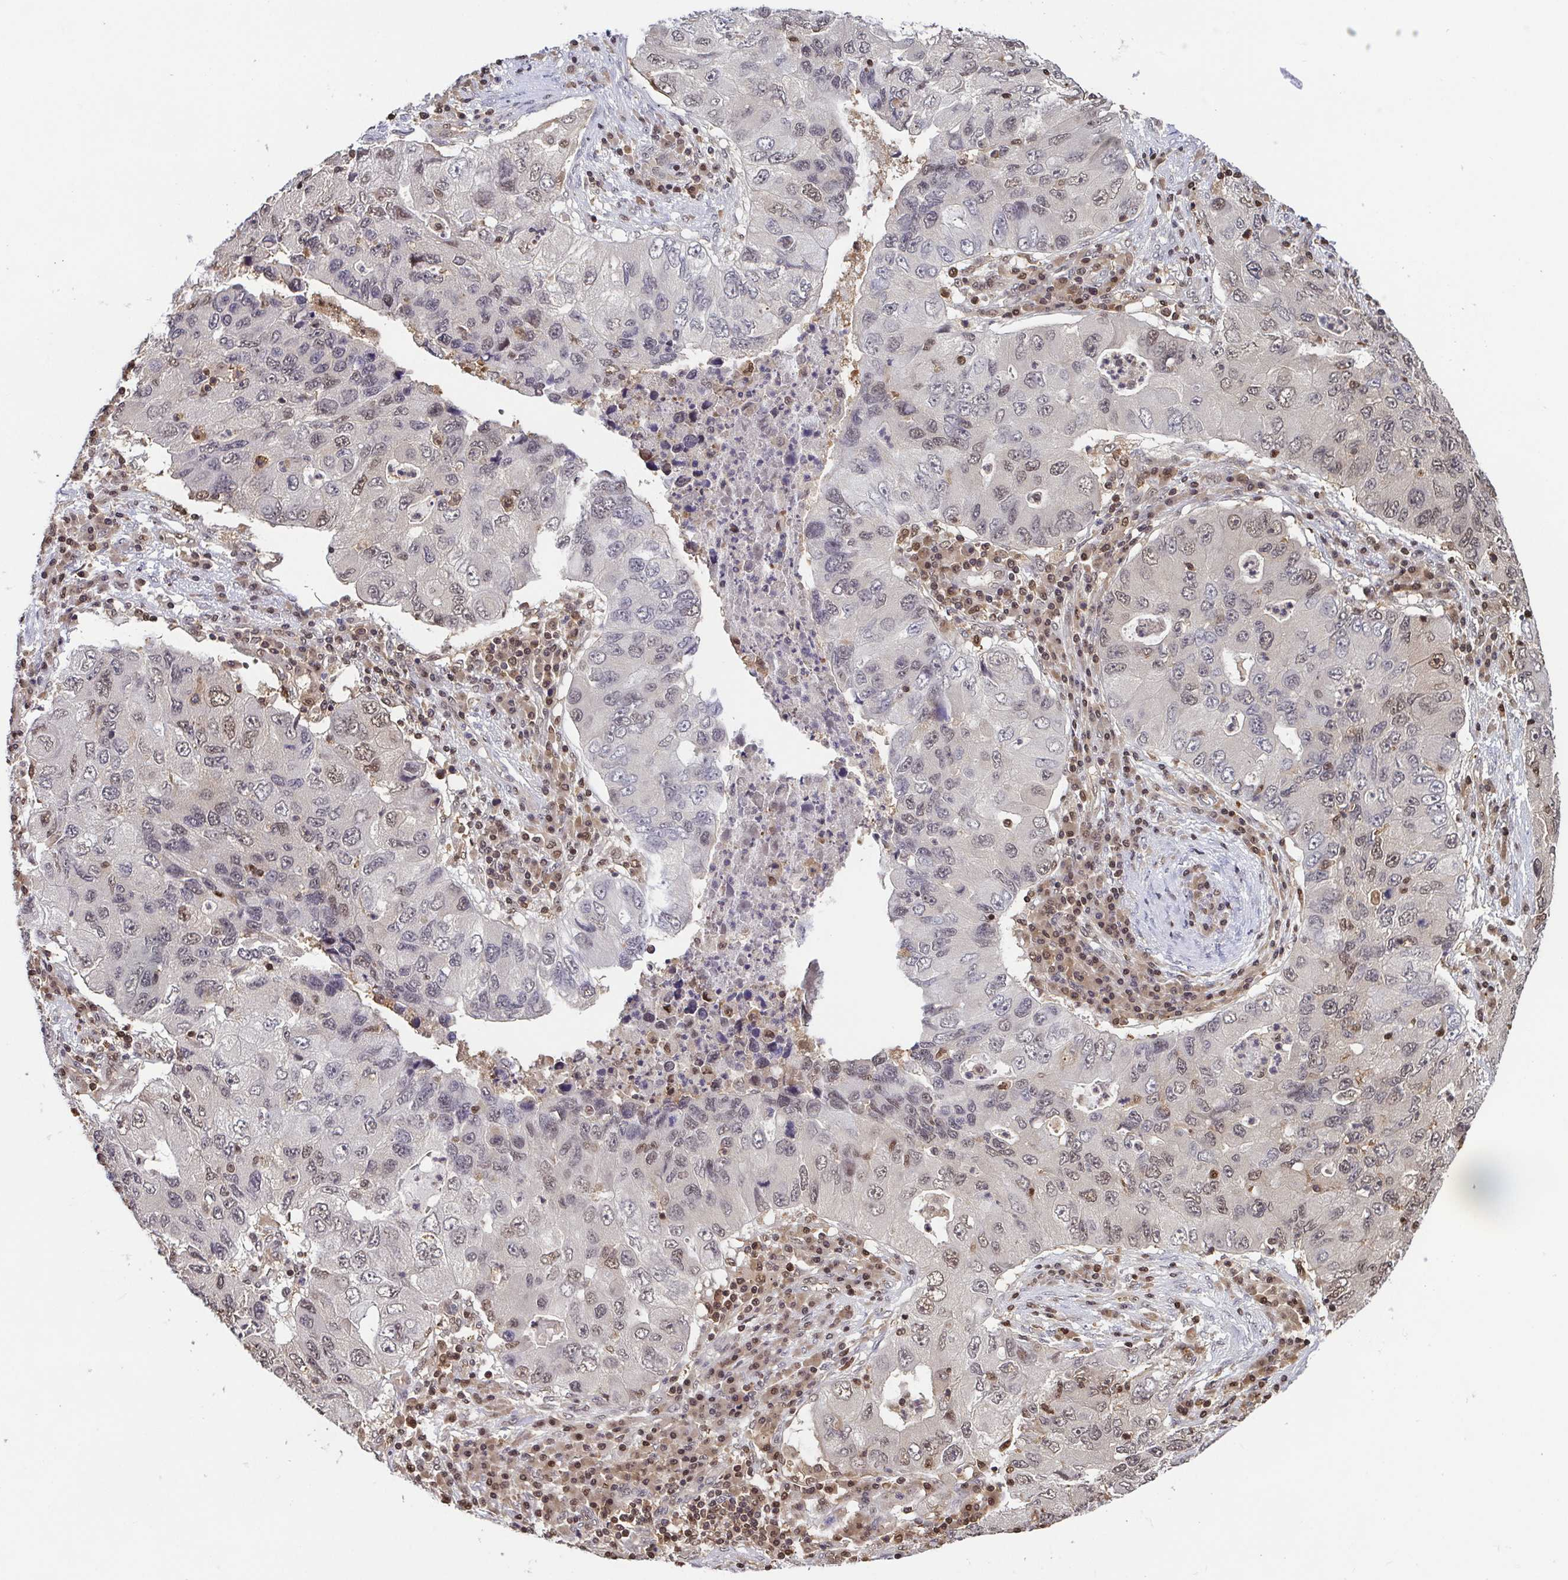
{"staining": {"intensity": "weak", "quantity": "25%-75%", "location": "nuclear"}, "tissue": "lung cancer", "cell_type": "Tumor cells", "image_type": "cancer", "snomed": [{"axis": "morphology", "description": "Adenocarcinoma, NOS"}, {"axis": "morphology", "description": "Adenocarcinoma, metastatic, NOS"}, {"axis": "topography", "description": "Lymph node"}, {"axis": "topography", "description": "Lung"}], "caption": "Lung cancer tissue demonstrates weak nuclear positivity in about 25%-75% of tumor cells", "gene": "PSMB9", "patient": {"sex": "female", "age": 54}}